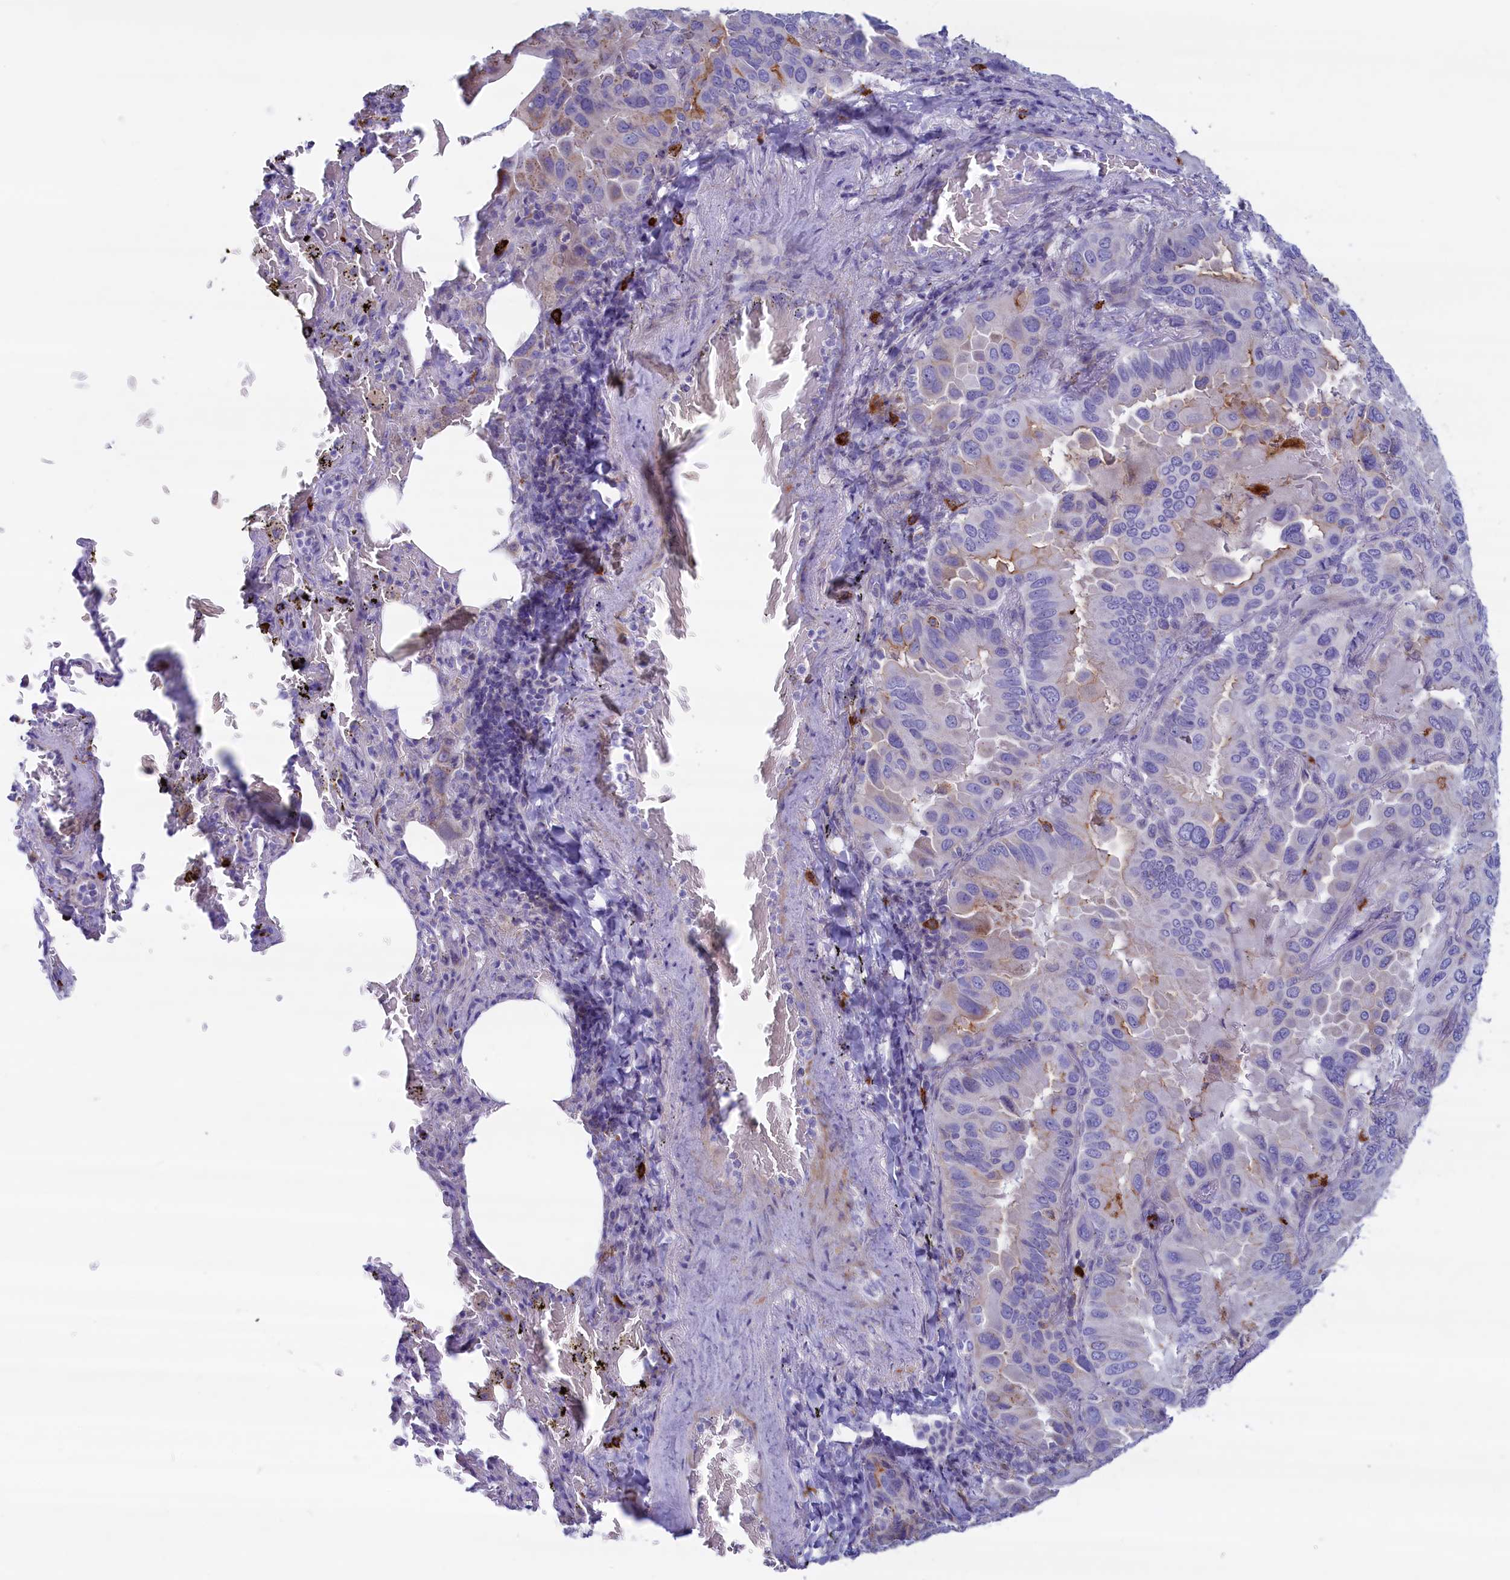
{"staining": {"intensity": "weak", "quantity": "<25%", "location": "cytoplasmic/membranous"}, "tissue": "lung cancer", "cell_type": "Tumor cells", "image_type": "cancer", "snomed": [{"axis": "morphology", "description": "Adenocarcinoma, NOS"}, {"axis": "topography", "description": "Lung"}], "caption": "DAB (3,3'-diaminobenzidine) immunohistochemical staining of human lung cancer displays no significant positivity in tumor cells.", "gene": "MPV17L2", "patient": {"sex": "male", "age": 64}}